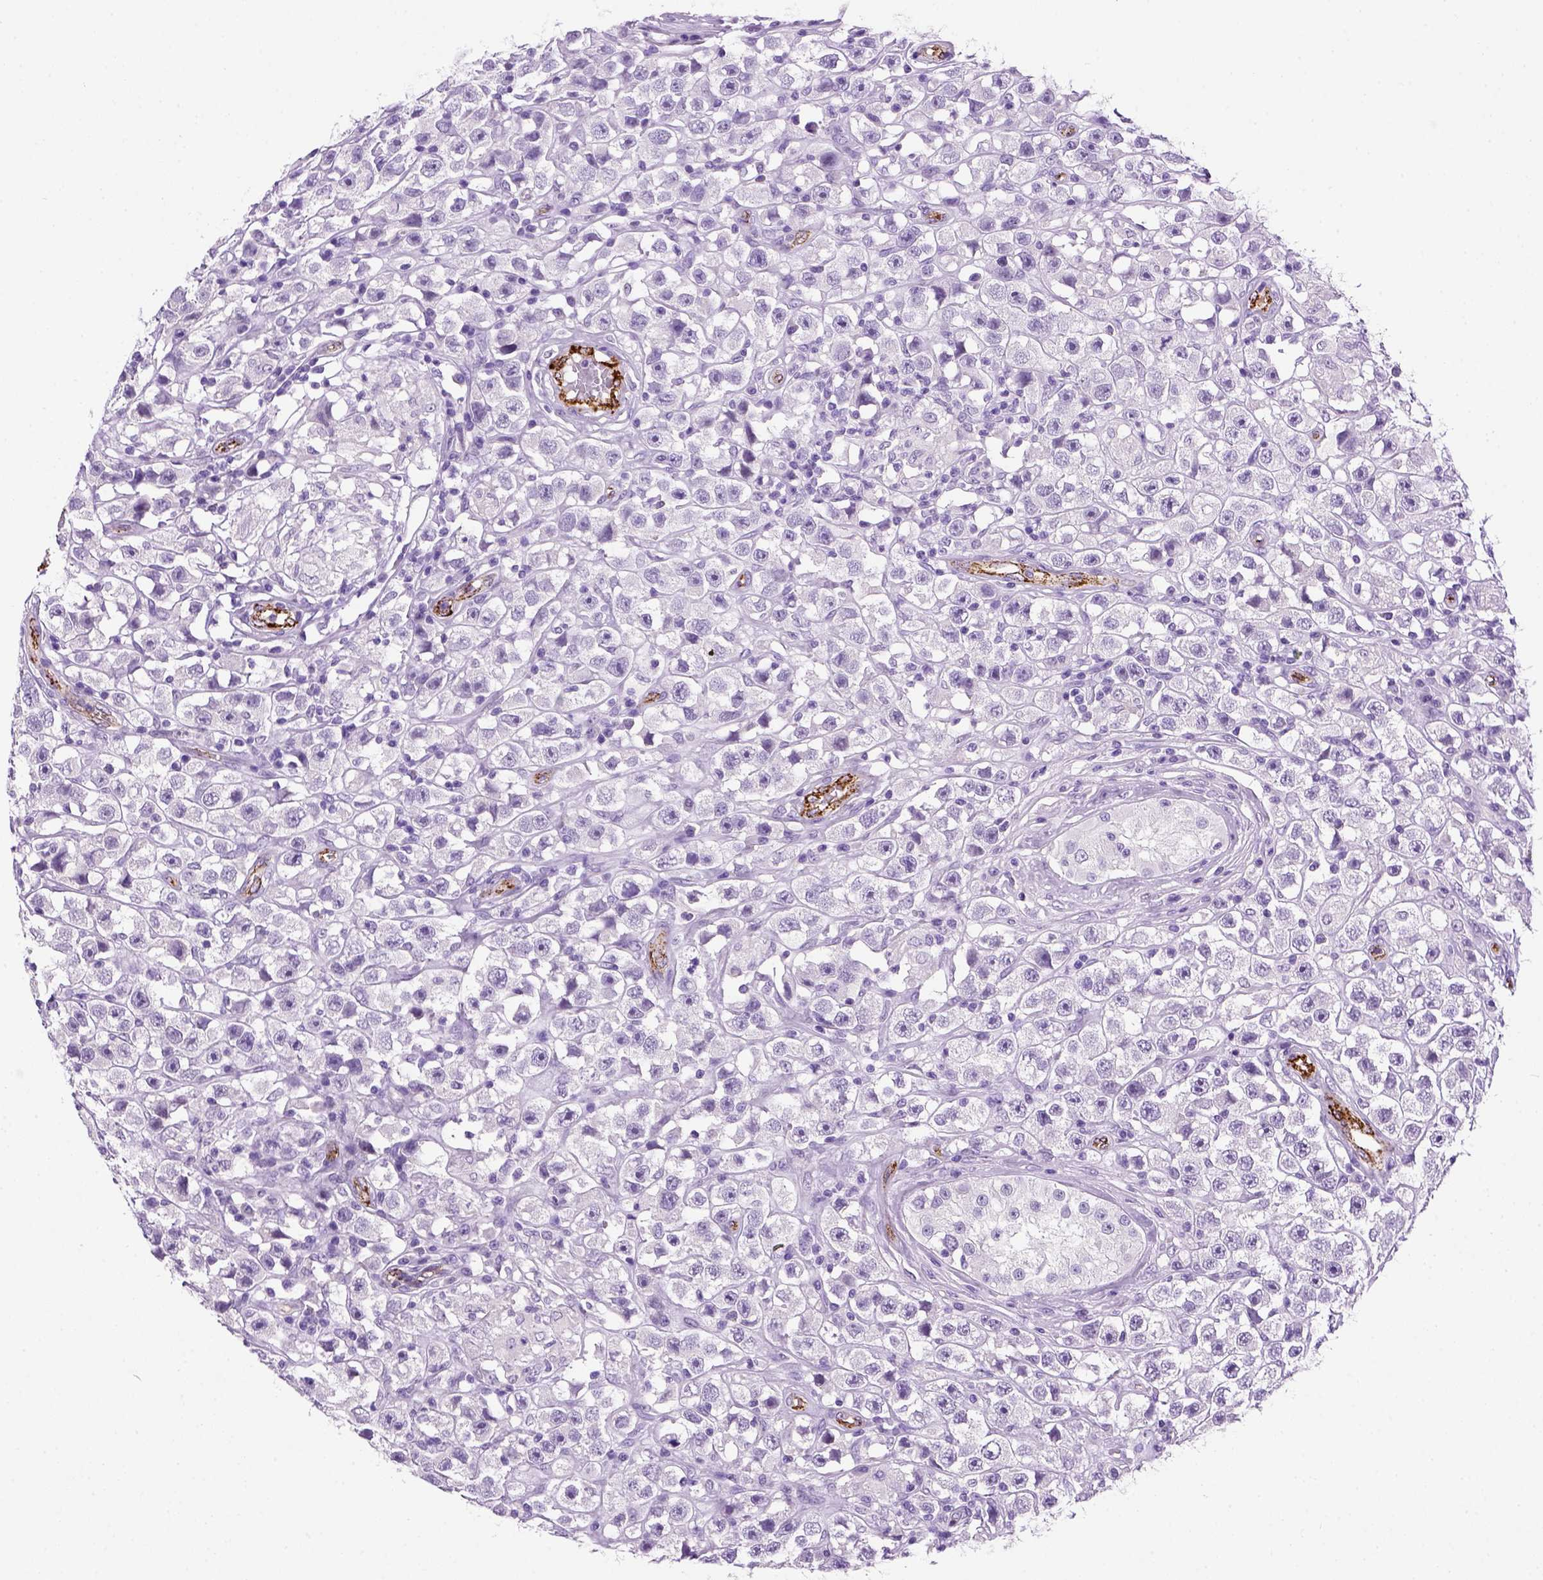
{"staining": {"intensity": "negative", "quantity": "none", "location": "none"}, "tissue": "testis cancer", "cell_type": "Tumor cells", "image_type": "cancer", "snomed": [{"axis": "morphology", "description": "Seminoma, NOS"}, {"axis": "topography", "description": "Testis"}], "caption": "Image shows no significant protein staining in tumor cells of seminoma (testis).", "gene": "VWF", "patient": {"sex": "male", "age": 45}}